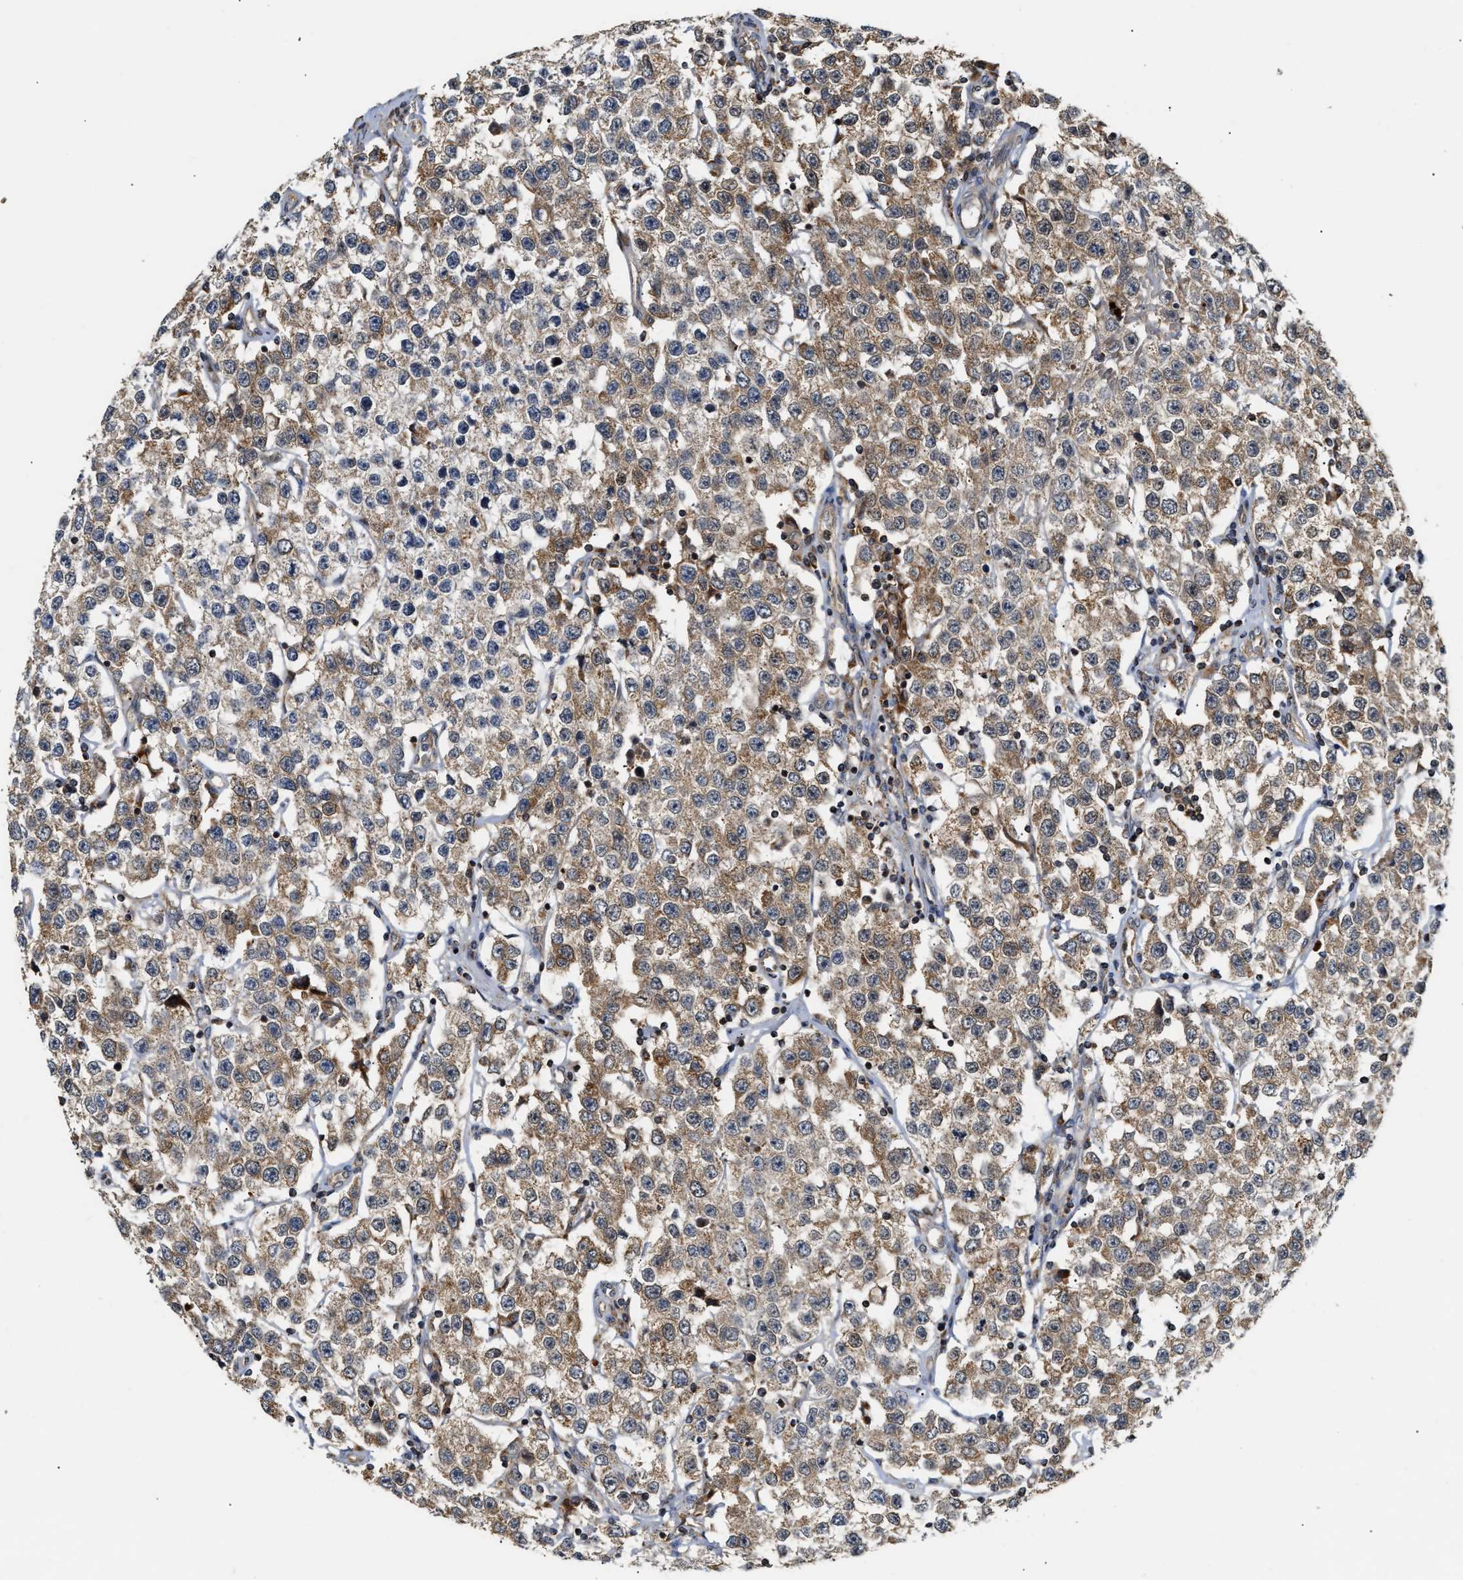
{"staining": {"intensity": "weak", "quantity": ">75%", "location": "cytoplasmic/membranous"}, "tissue": "testis cancer", "cell_type": "Tumor cells", "image_type": "cancer", "snomed": [{"axis": "morphology", "description": "Seminoma, NOS"}, {"axis": "topography", "description": "Testis"}], "caption": "Immunohistochemical staining of human testis cancer displays low levels of weak cytoplasmic/membranous staining in approximately >75% of tumor cells.", "gene": "EXTL2", "patient": {"sex": "male", "age": 52}}